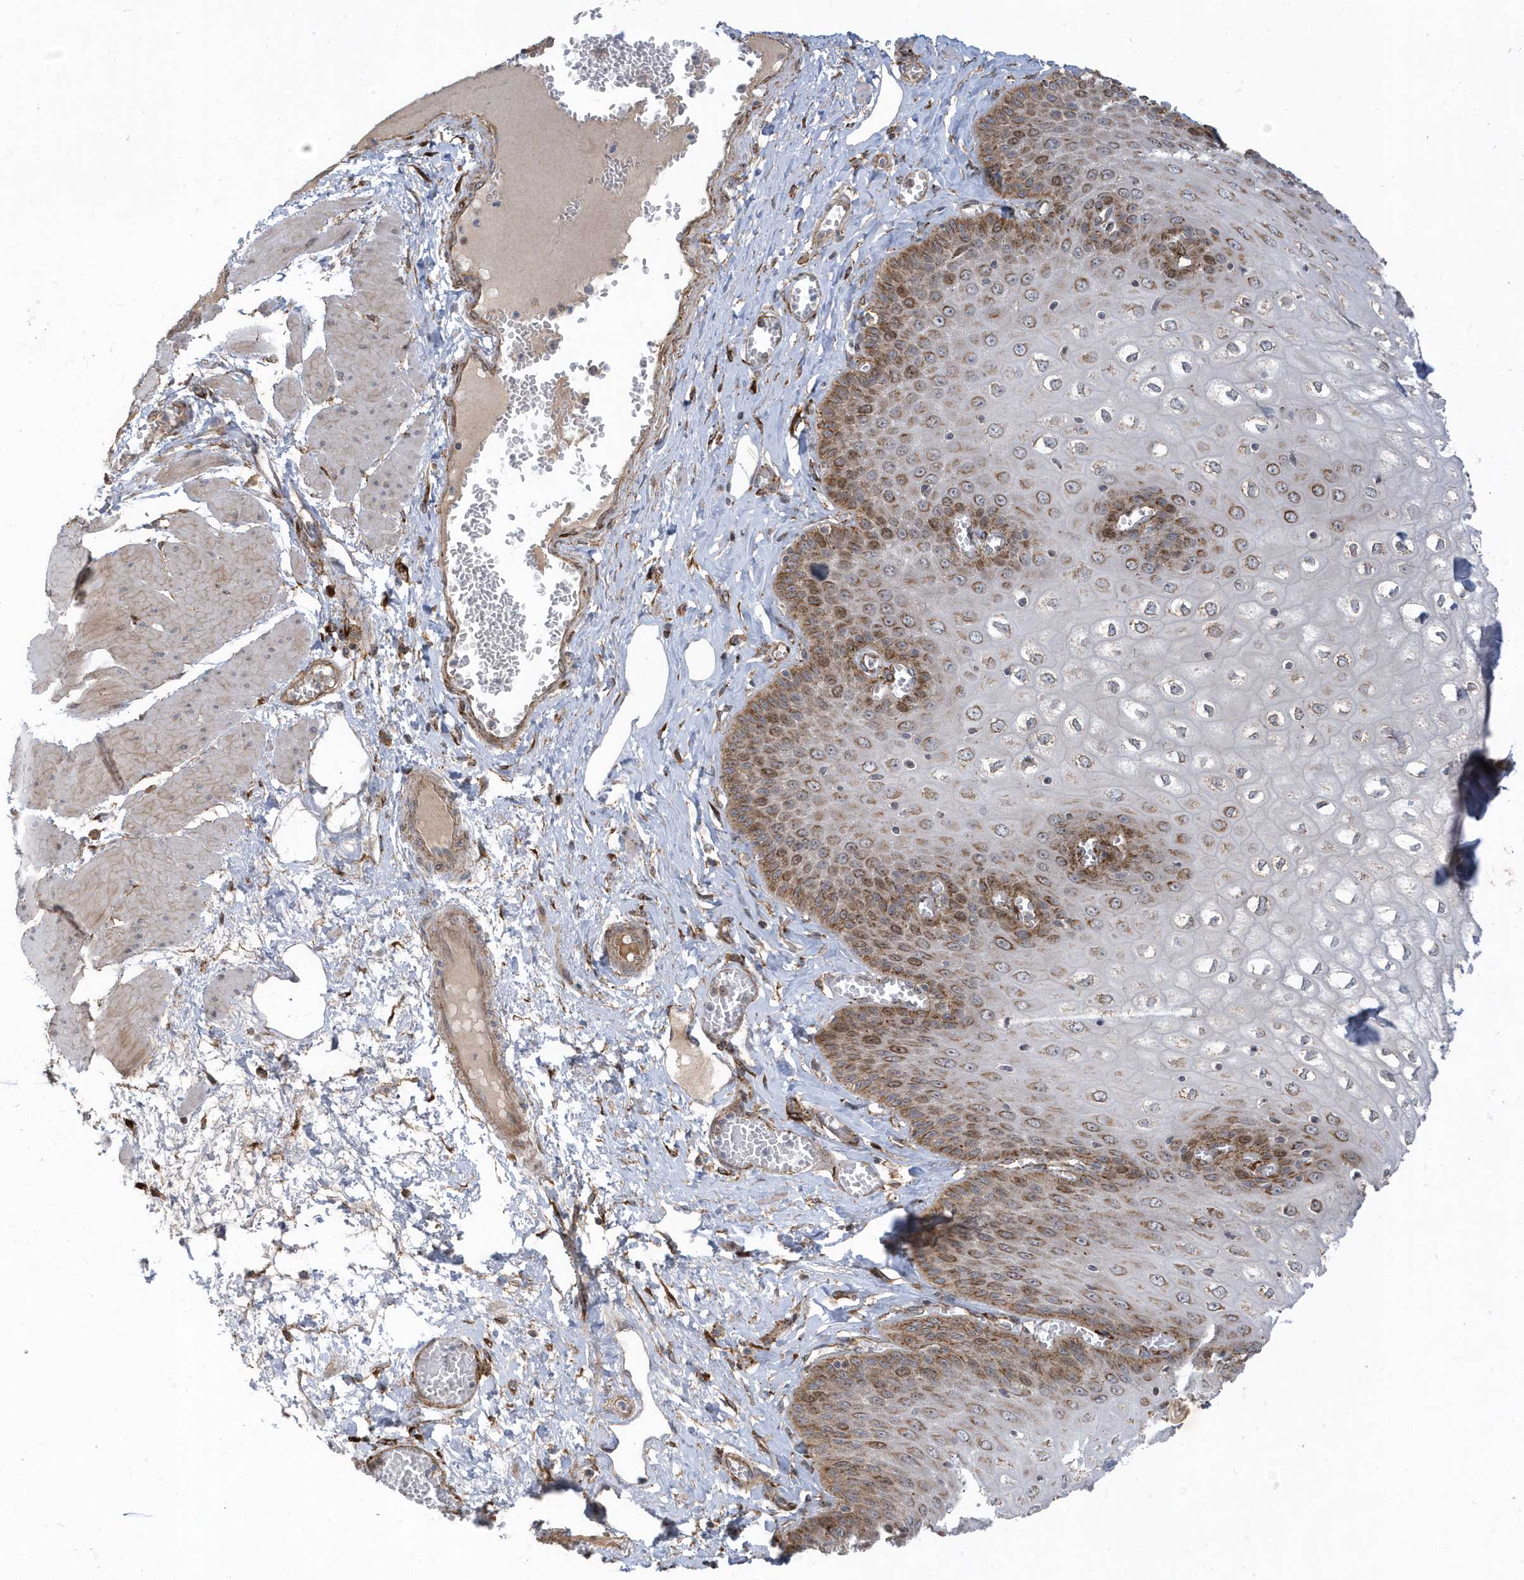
{"staining": {"intensity": "moderate", "quantity": ">75%", "location": "cytoplasmic/membranous,nuclear"}, "tissue": "esophagus", "cell_type": "Squamous epithelial cells", "image_type": "normal", "snomed": [{"axis": "morphology", "description": "Normal tissue, NOS"}, {"axis": "topography", "description": "Esophagus"}], "caption": "This micrograph shows unremarkable esophagus stained with immunohistochemistry (IHC) to label a protein in brown. The cytoplasmic/membranous,nuclear of squamous epithelial cells show moderate positivity for the protein. Nuclei are counter-stained blue.", "gene": "HRH4", "patient": {"sex": "male", "age": 60}}